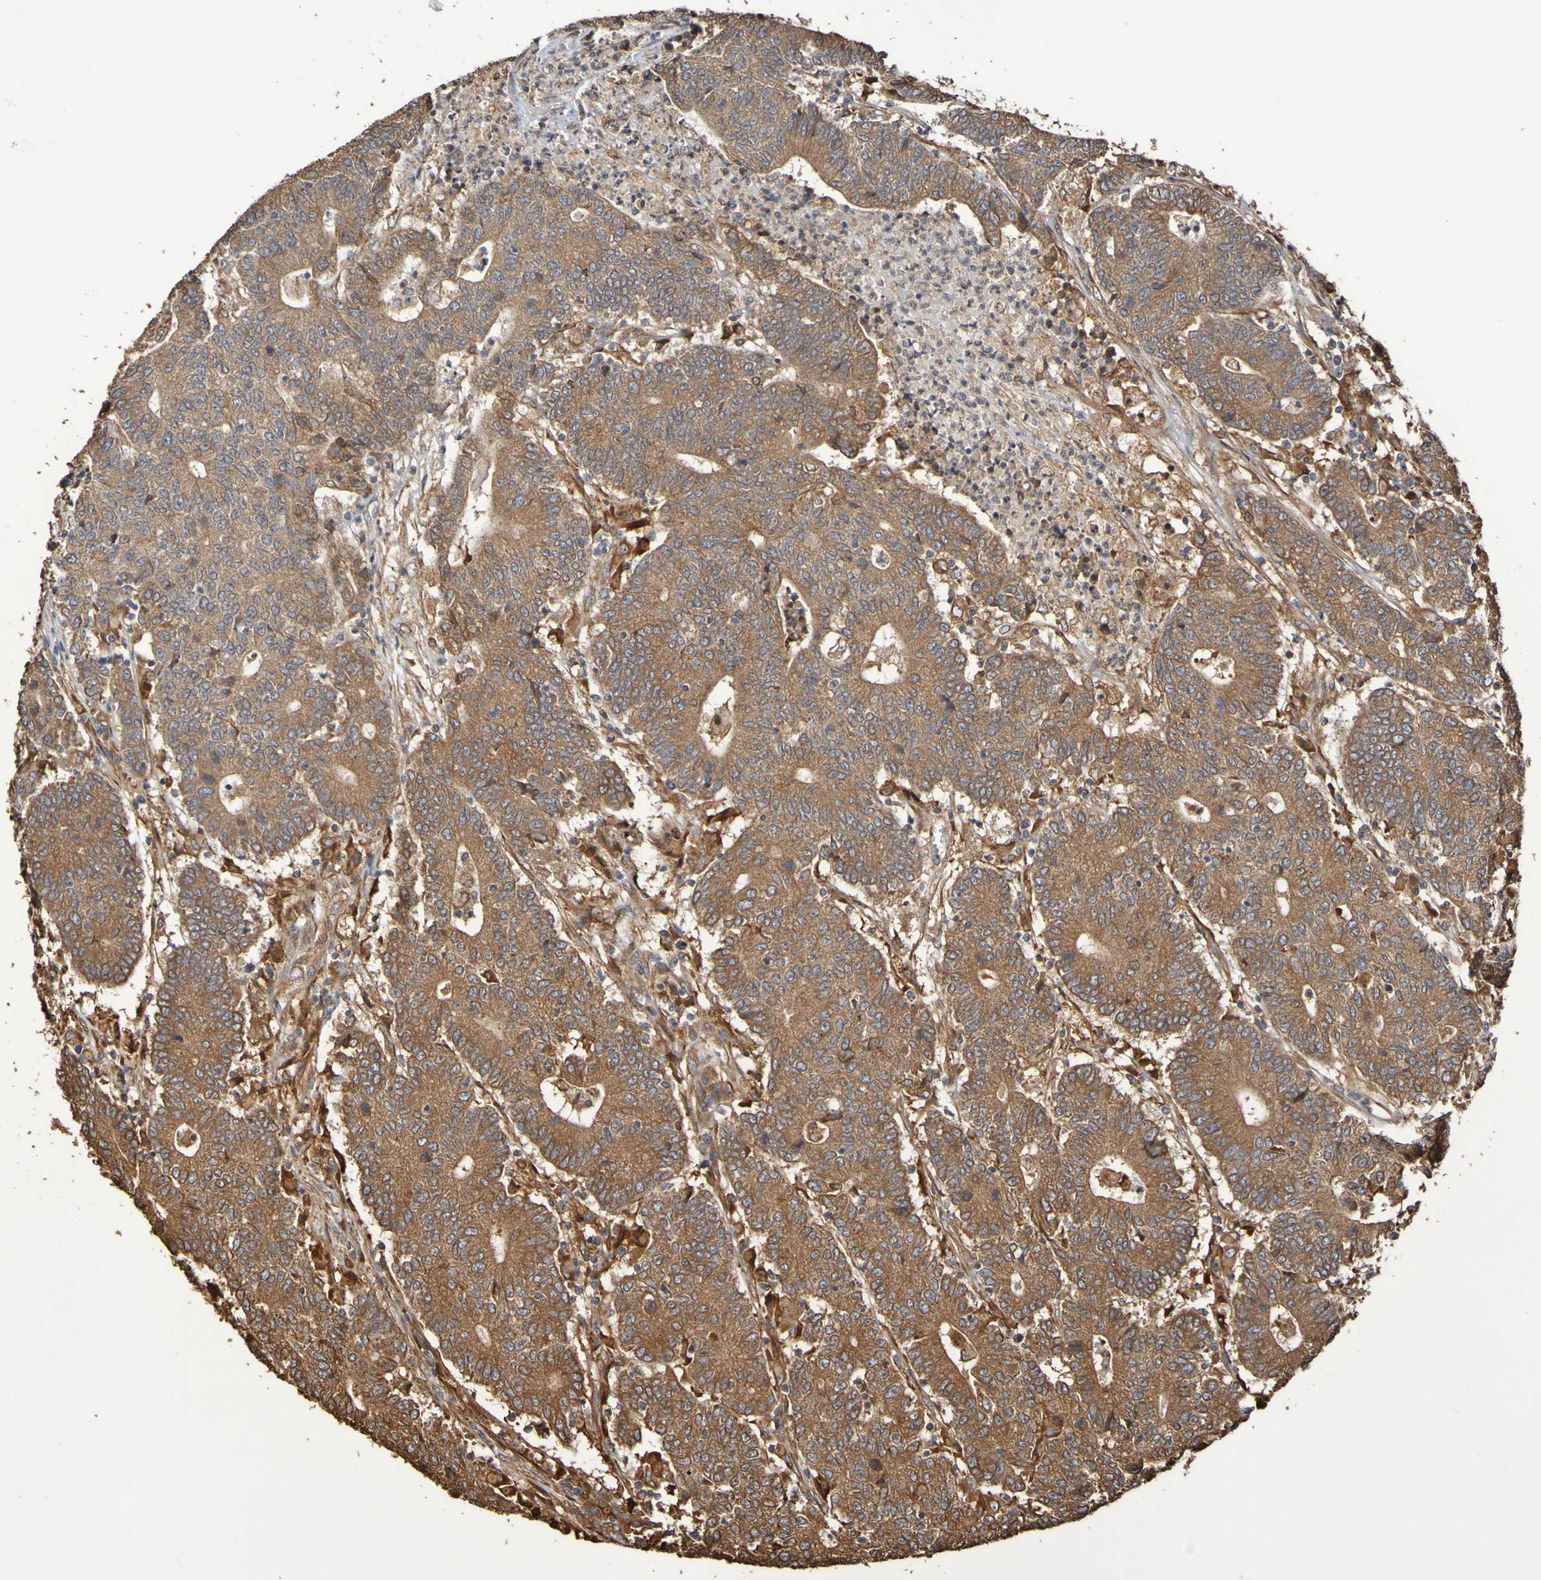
{"staining": {"intensity": "moderate", "quantity": ">75%", "location": "cytoplasmic/membranous"}, "tissue": "colorectal cancer", "cell_type": "Tumor cells", "image_type": "cancer", "snomed": [{"axis": "morphology", "description": "Normal tissue, NOS"}, {"axis": "morphology", "description": "Adenocarcinoma, NOS"}, {"axis": "topography", "description": "Colon"}], "caption": "Immunohistochemistry (DAB (3,3'-diaminobenzidine)) staining of adenocarcinoma (colorectal) shows moderate cytoplasmic/membranous protein expression in about >75% of tumor cells. Using DAB (3,3'-diaminobenzidine) (brown) and hematoxylin (blue) stains, captured at high magnification using brightfield microscopy.", "gene": "RAB11A", "patient": {"sex": "female", "age": 75}}